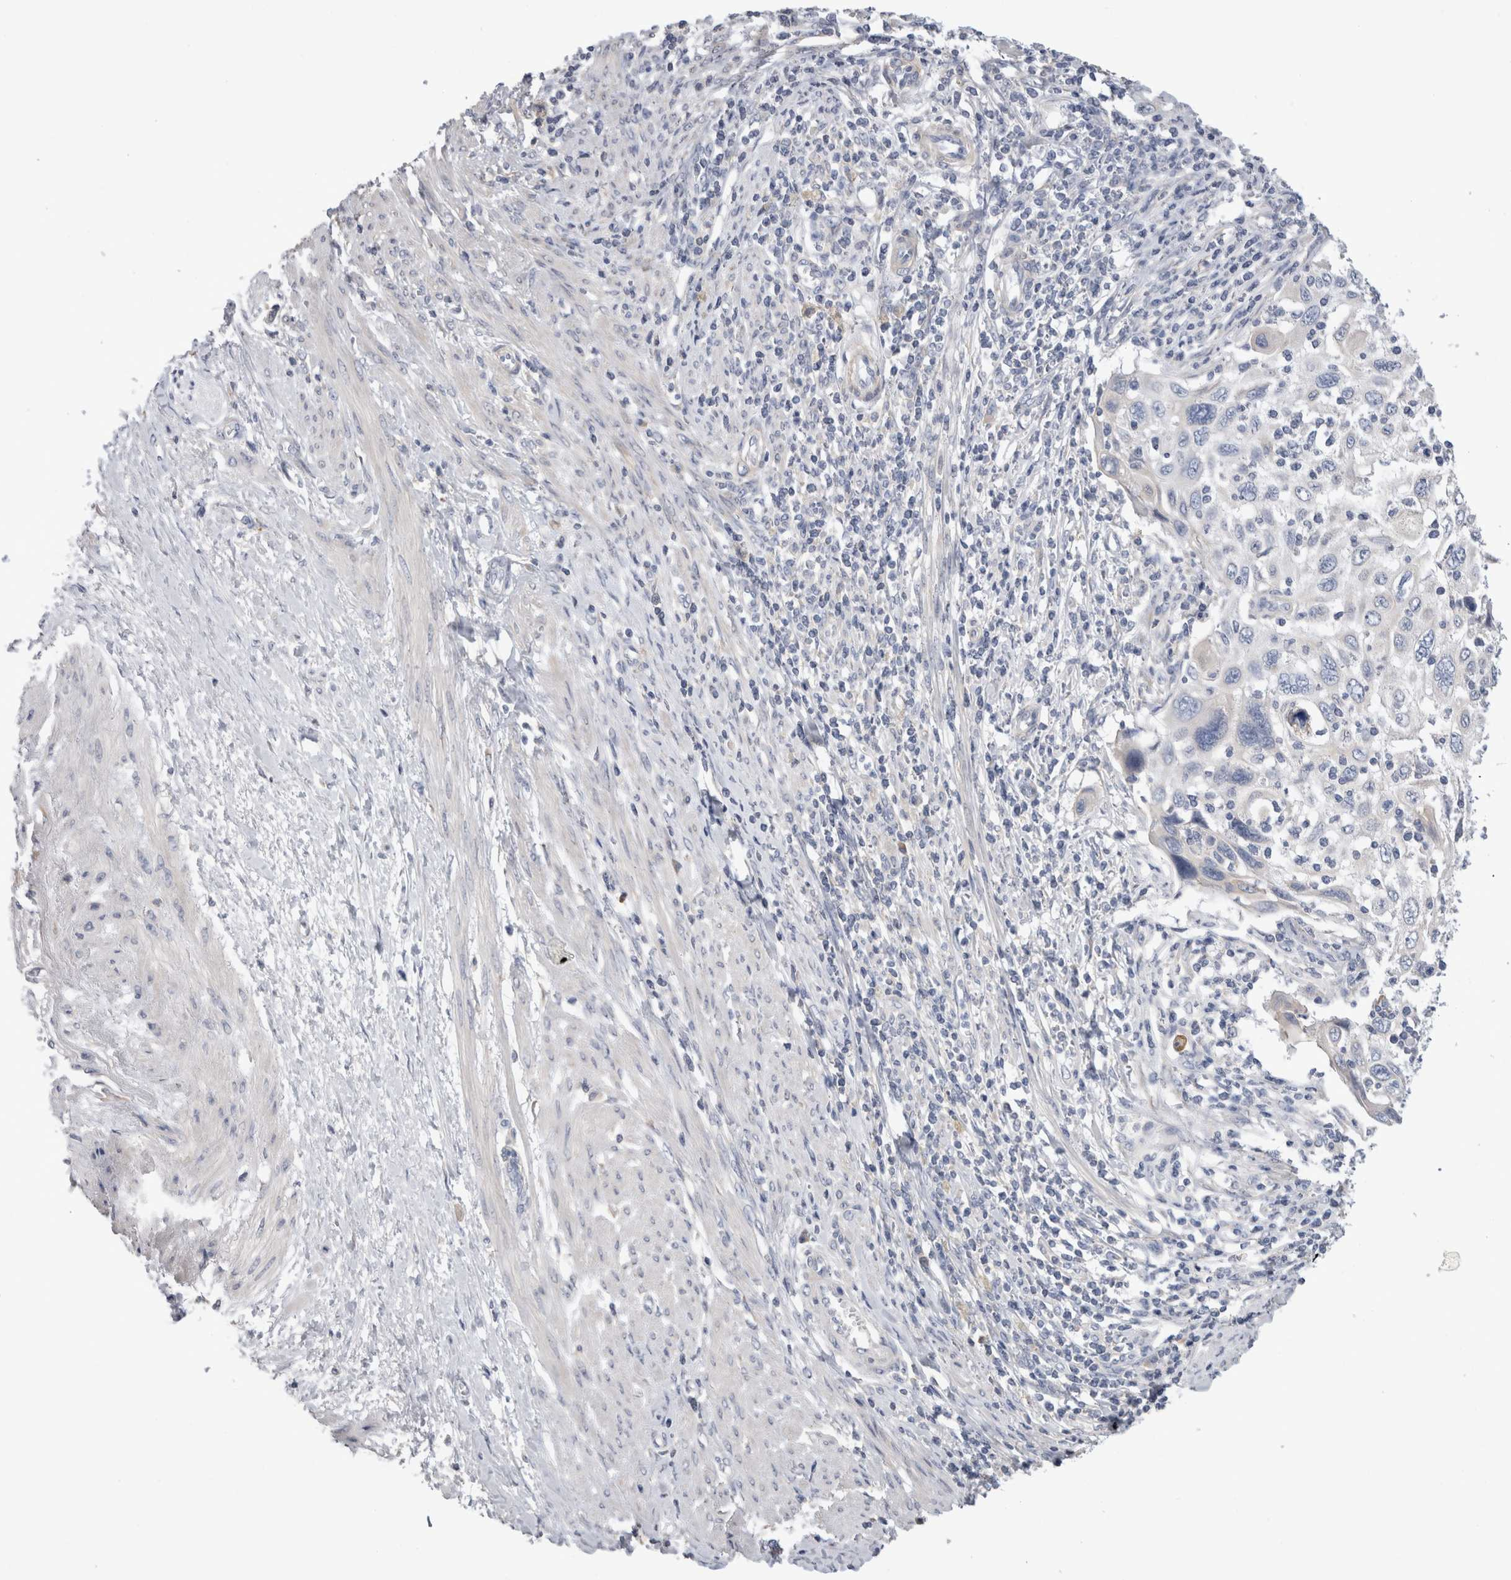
{"staining": {"intensity": "negative", "quantity": "none", "location": "none"}, "tissue": "cervical cancer", "cell_type": "Tumor cells", "image_type": "cancer", "snomed": [{"axis": "morphology", "description": "Squamous cell carcinoma, NOS"}, {"axis": "topography", "description": "Cervix"}], "caption": "The immunohistochemistry (IHC) histopathology image has no significant expression in tumor cells of cervical cancer tissue.", "gene": "SMAP2", "patient": {"sex": "female", "age": 70}}